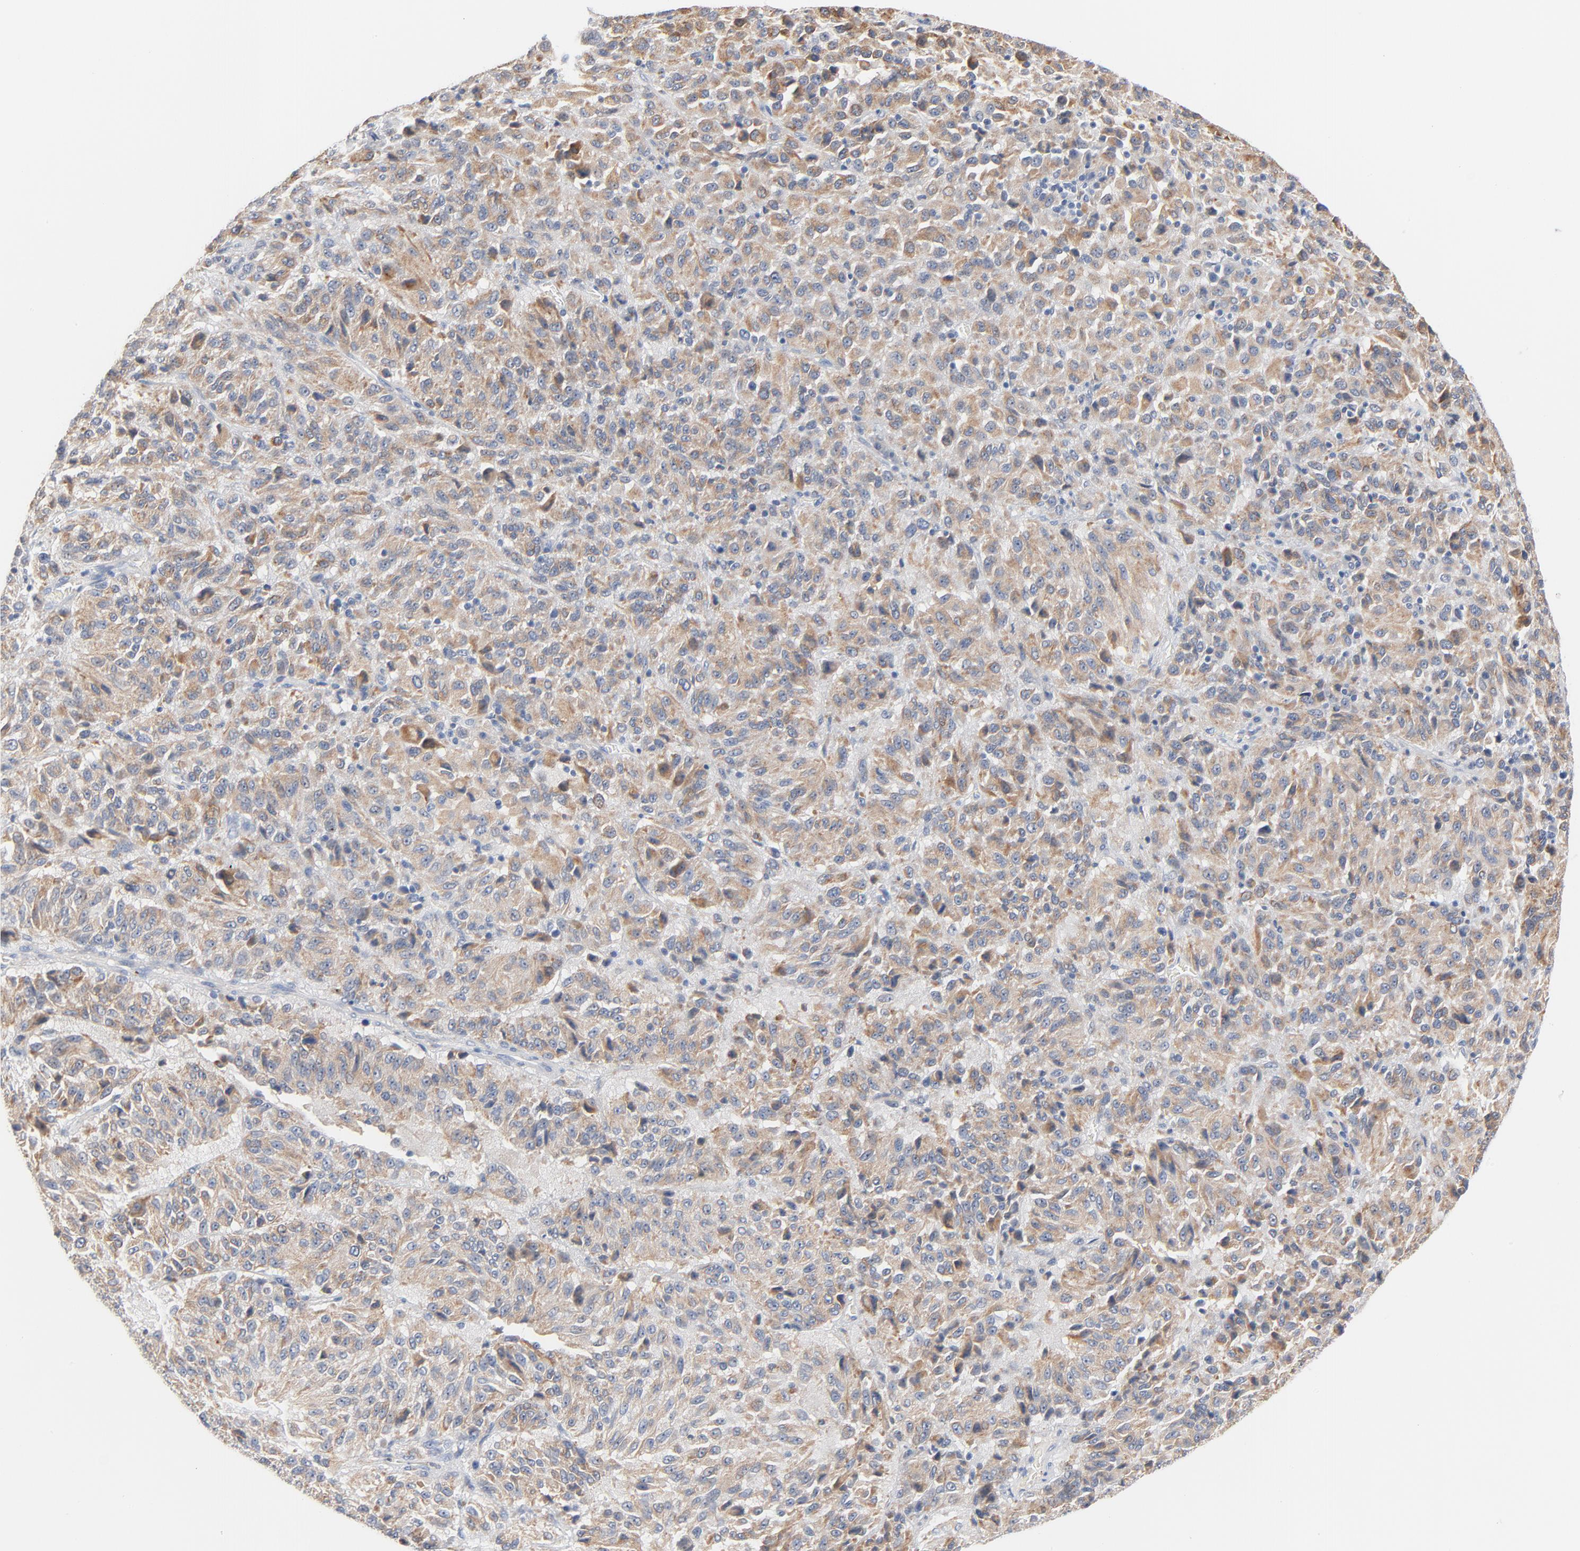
{"staining": {"intensity": "weak", "quantity": ">75%", "location": "cytoplasmic/membranous"}, "tissue": "melanoma", "cell_type": "Tumor cells", "image_type": "cancer", "snomed": [{"axis": "morphology", "description": "Malignant melanoma, Metastatic site"}, {"axis": "topography", "description": "Lung"}], "caption": "Malignant melanoma (metastatic site) stained with immunohistochemistry demonstrates weak cytoplasmic/membranous positivity in approximately >75% of tumor cells.", "gene": "IFT43", "patient": {"sex": "male", "age": 64}}